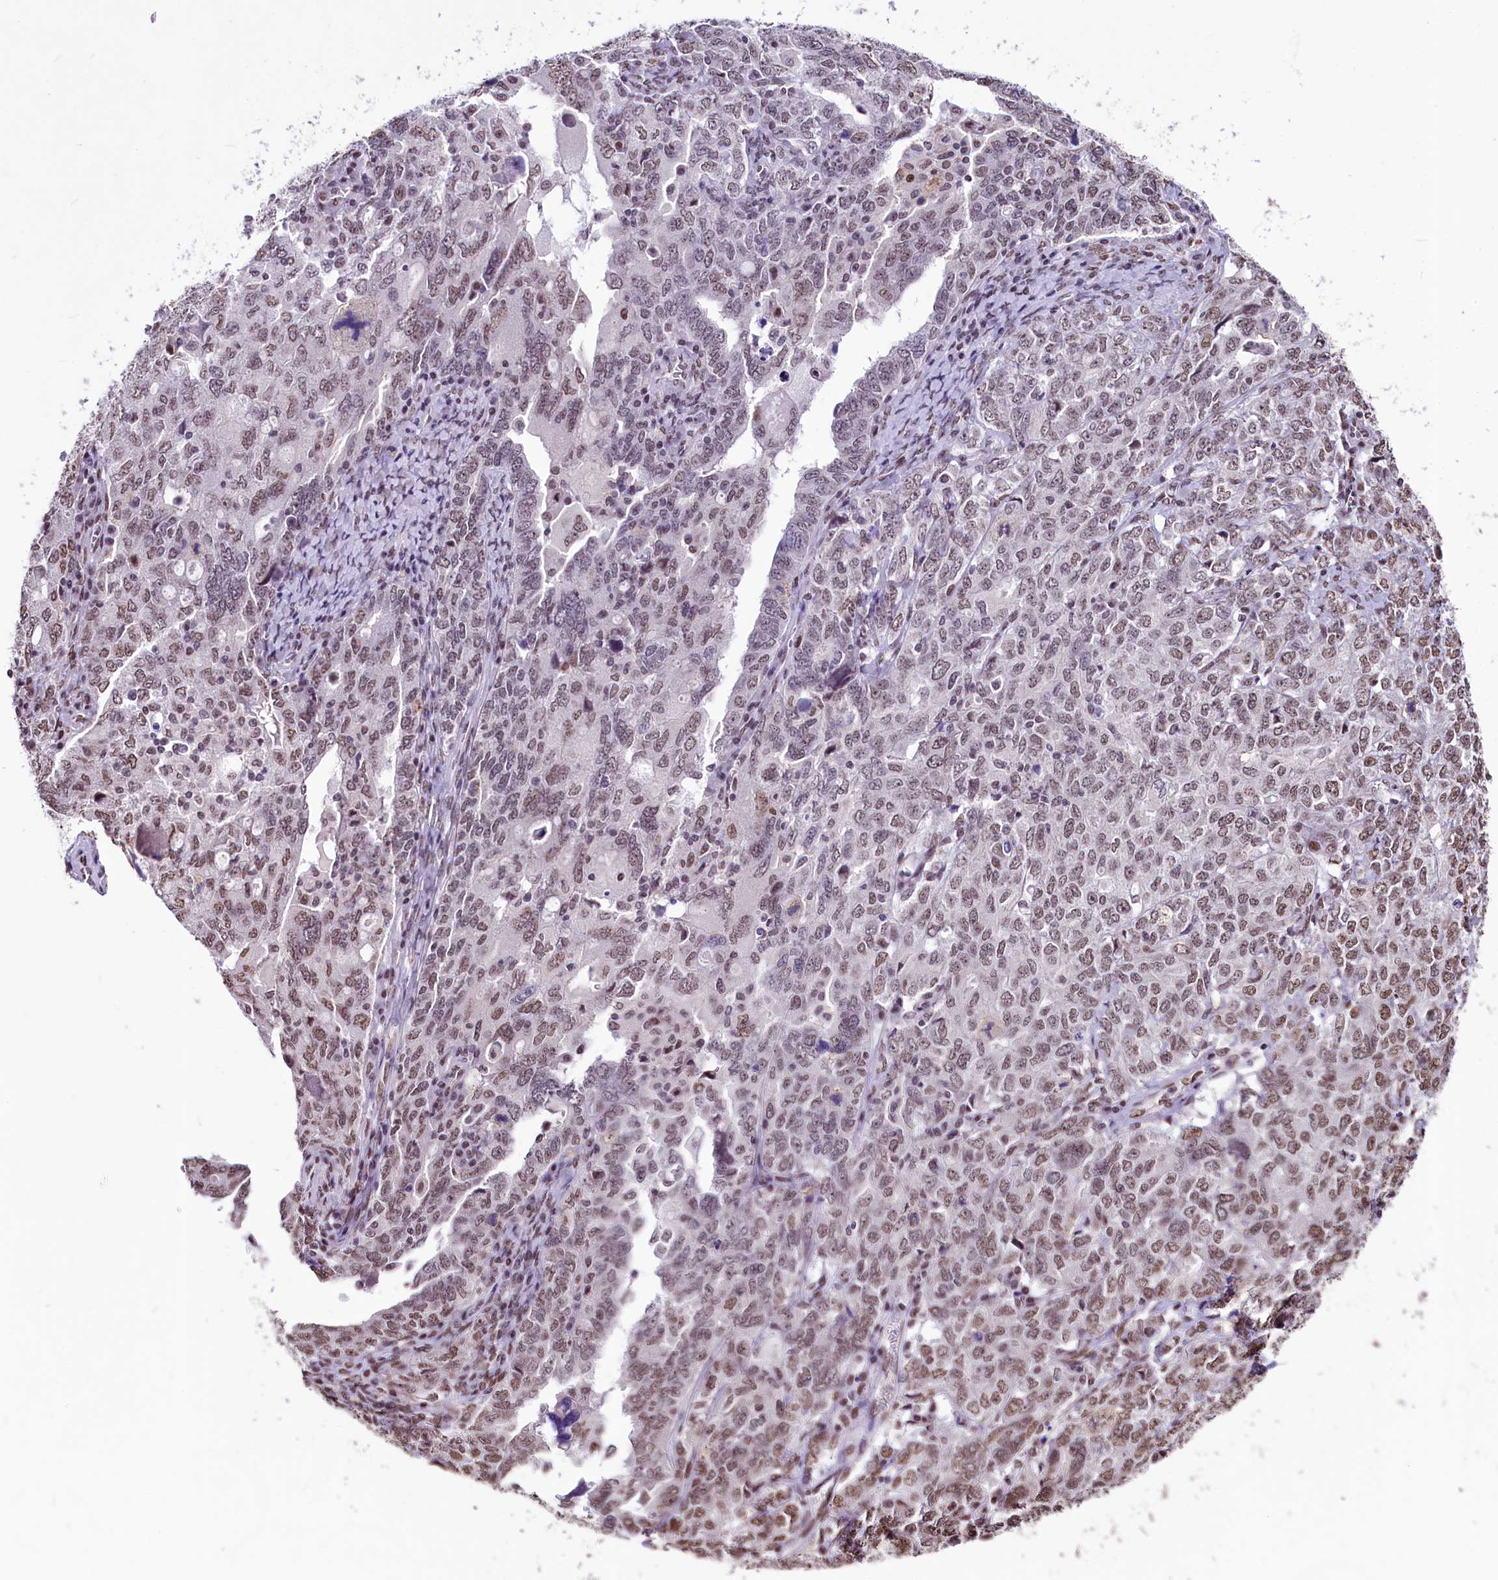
{"staining": {"intensity": "weak", "quantity": ">75%", "location": "nuclear"}, "tissue": "ovarian cancer", "cell_type": "Tumor cells", "image_type": "cancer", "snomed": [{"axis": "morphology", "description": "Carcinoma, endometroid"}, {"axis": "topography", "description": "Ovary"}], "caption": "Immunohistochemical staining of ovarian endometroid carcinoma displays weak nuclear protein positivity in approximately >75% of tumor cells.", "gene": "PARPBP", "patient": {"sex": "female", "age": 62}}